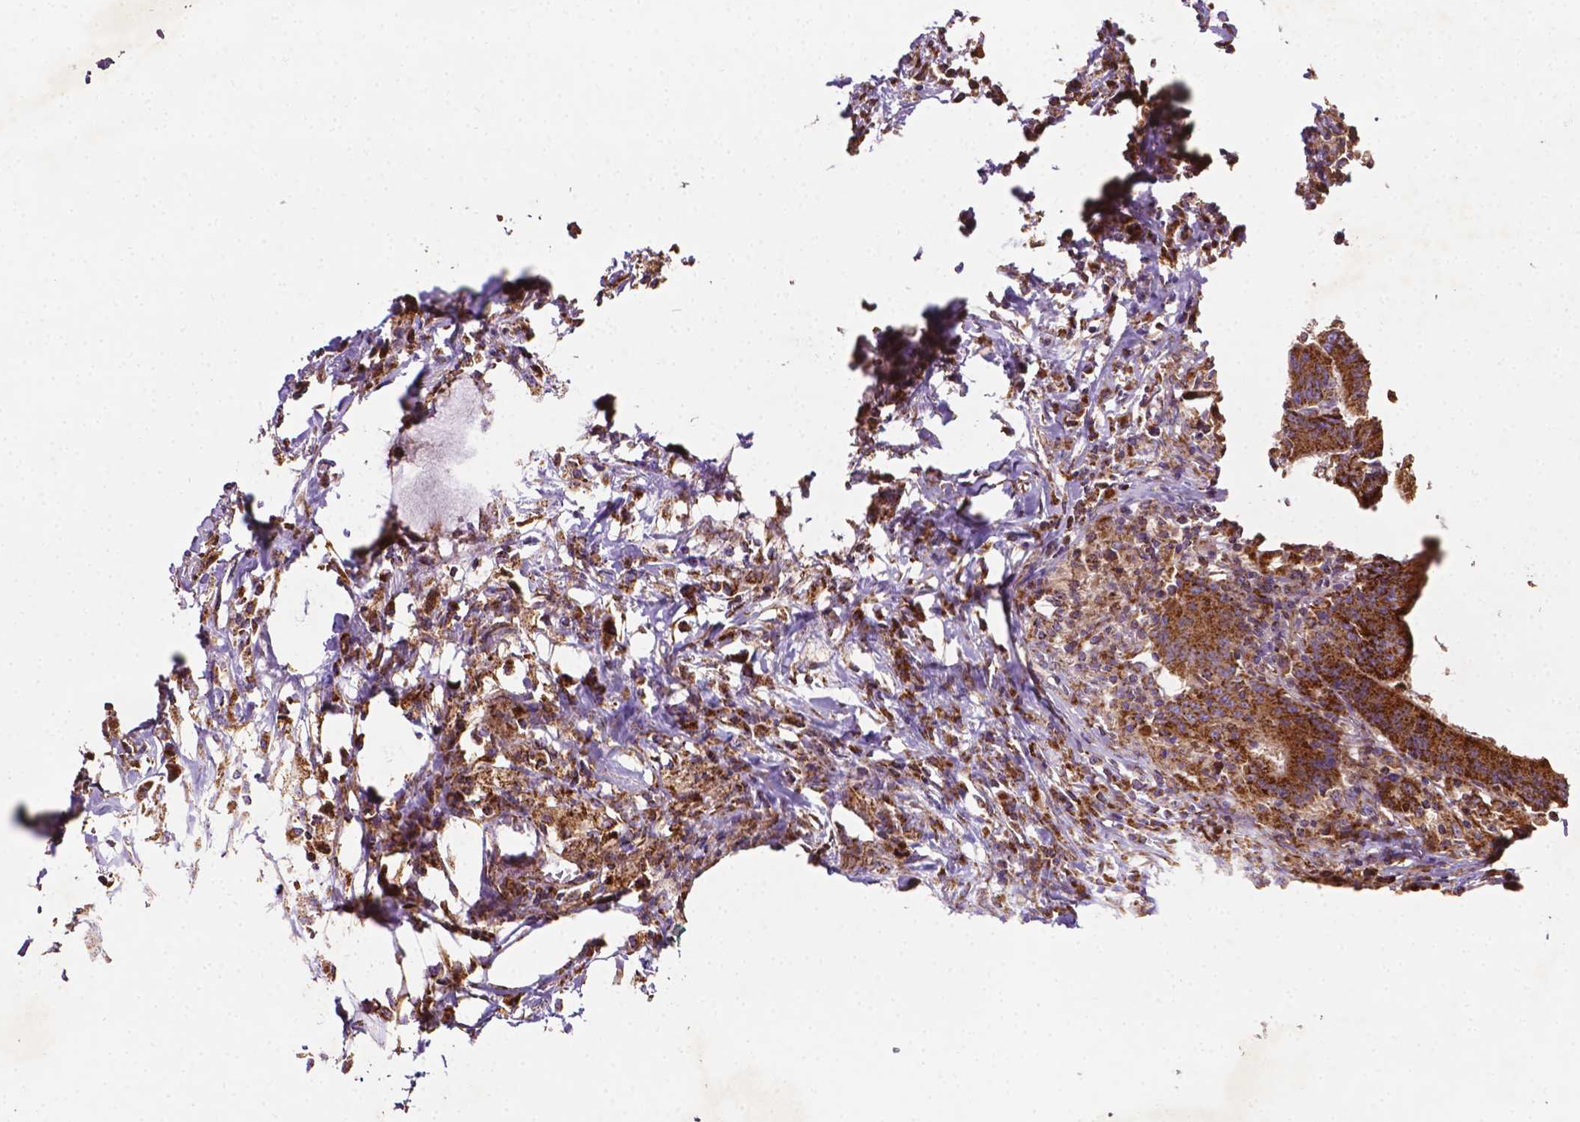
{"staining": {"intensity": "strong", "quantity": ">75%", "location": "cytoplasmic/membranous"}, "tissue": "colorectal cancer", "cell_type": "Tumor cells", "image_type": "cancer", "snomed": [{"axis": "morphology", "description": "Adenocarcinoma, NOS"}, {"axis": "topography", "description": "Colon"}], "caption": "A brown stain labels strong cytoplasmic/membranous positivity of a protein in human colorectal cancer tumor cells.", "gene": "ILVBL", "patient": {"sex": "female", "age": 78}}